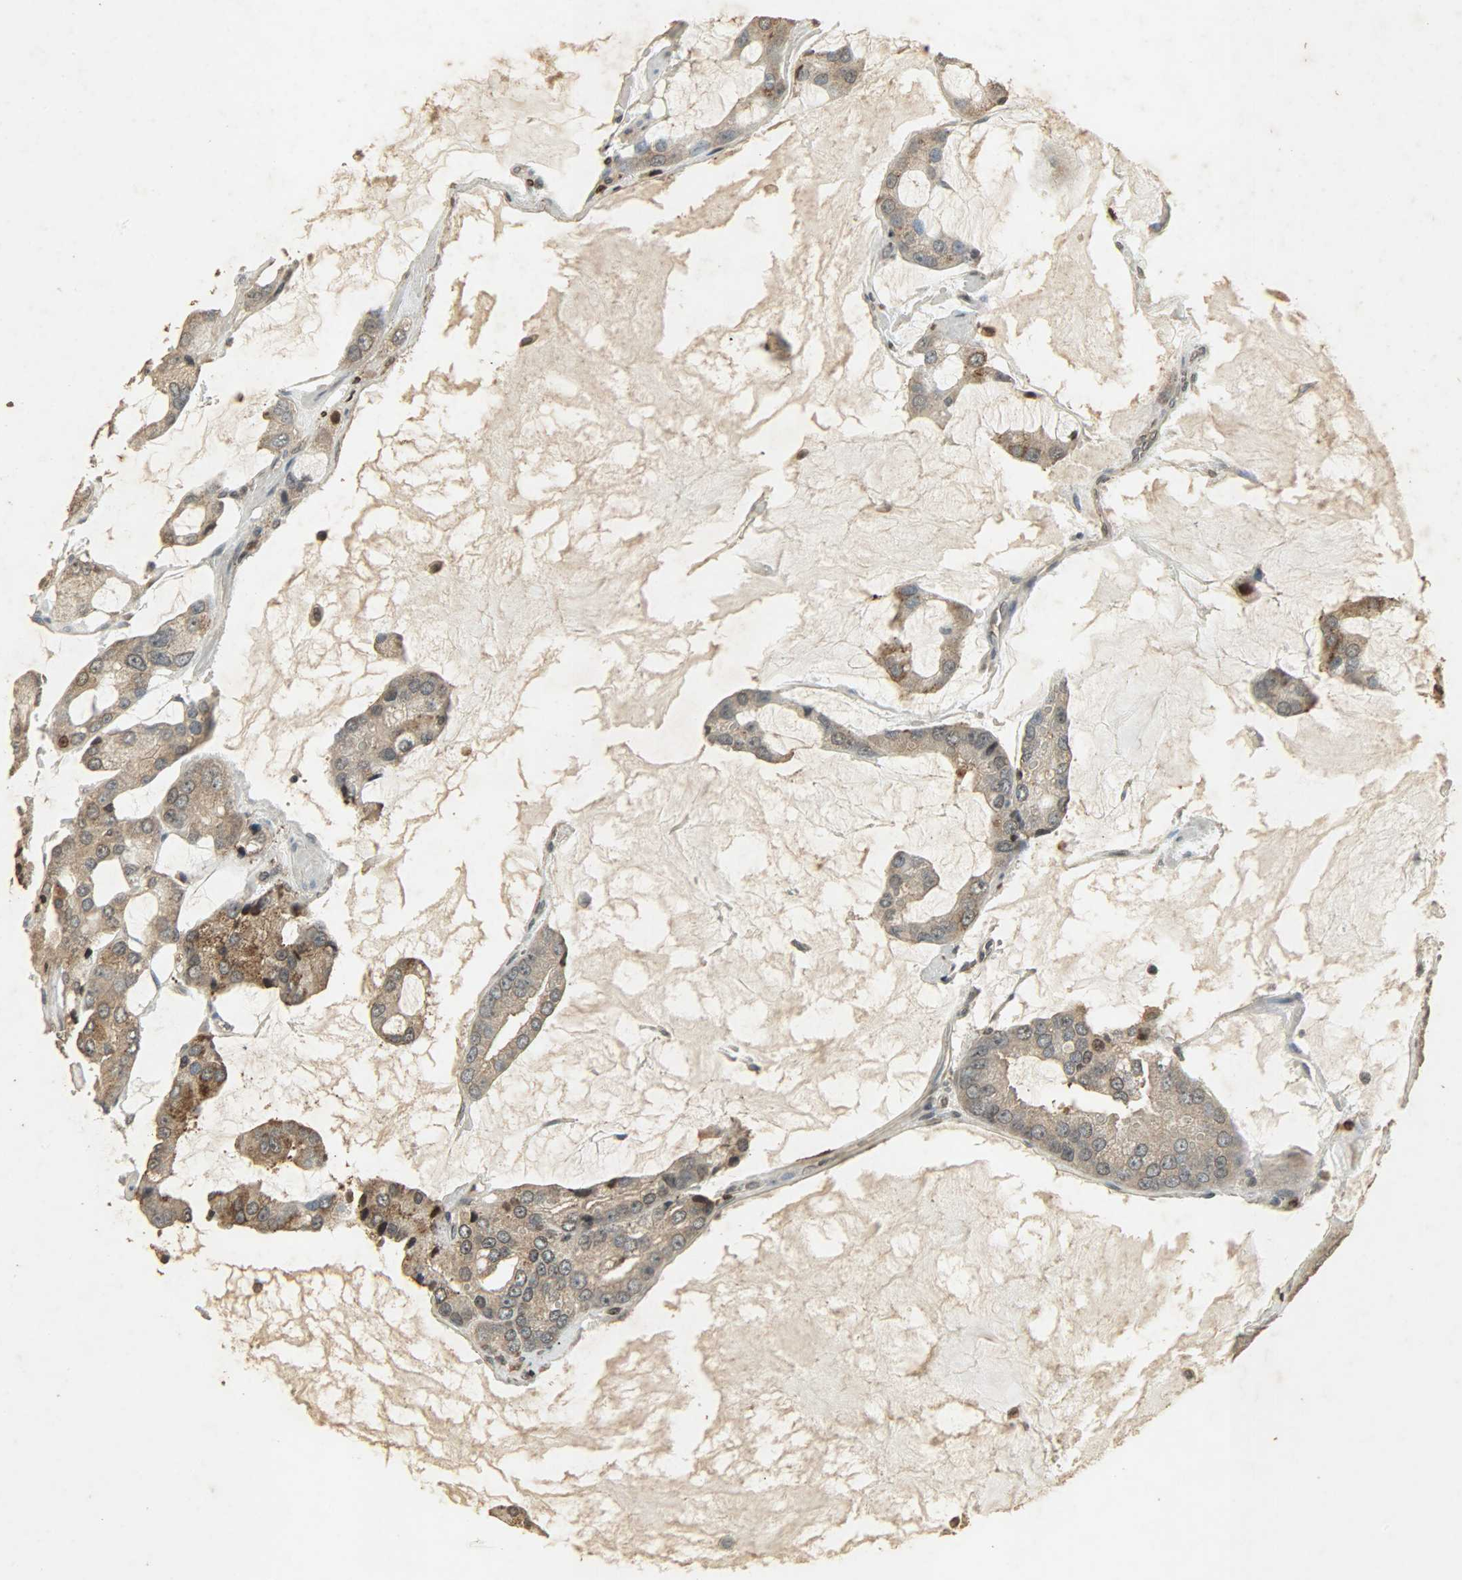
{"staining": {"intensity": "weak", "quantity": ">75%", "location": "cytoplasmic/membranous,nuclear"}, "tissue": "prostate cancer", "cell_type": "Tumor cells", "image_type": "cancer", "snomed": [{"axis": "morphology", "description": "Adenocarcinoma, High grade"}, {"axis": "topography", "description": "Prostate"}], "caption": "This micrograph shows immunohistochemistry (IHC) staining of prostate cancer (adenocarcinoma (high-grade)), with low weak cytoplasmic/membranous and nuclear staining in approximately >75% of tumor cells.", "gene": "PPP3R1", "patient": {"sex": "male", "age": 67}}